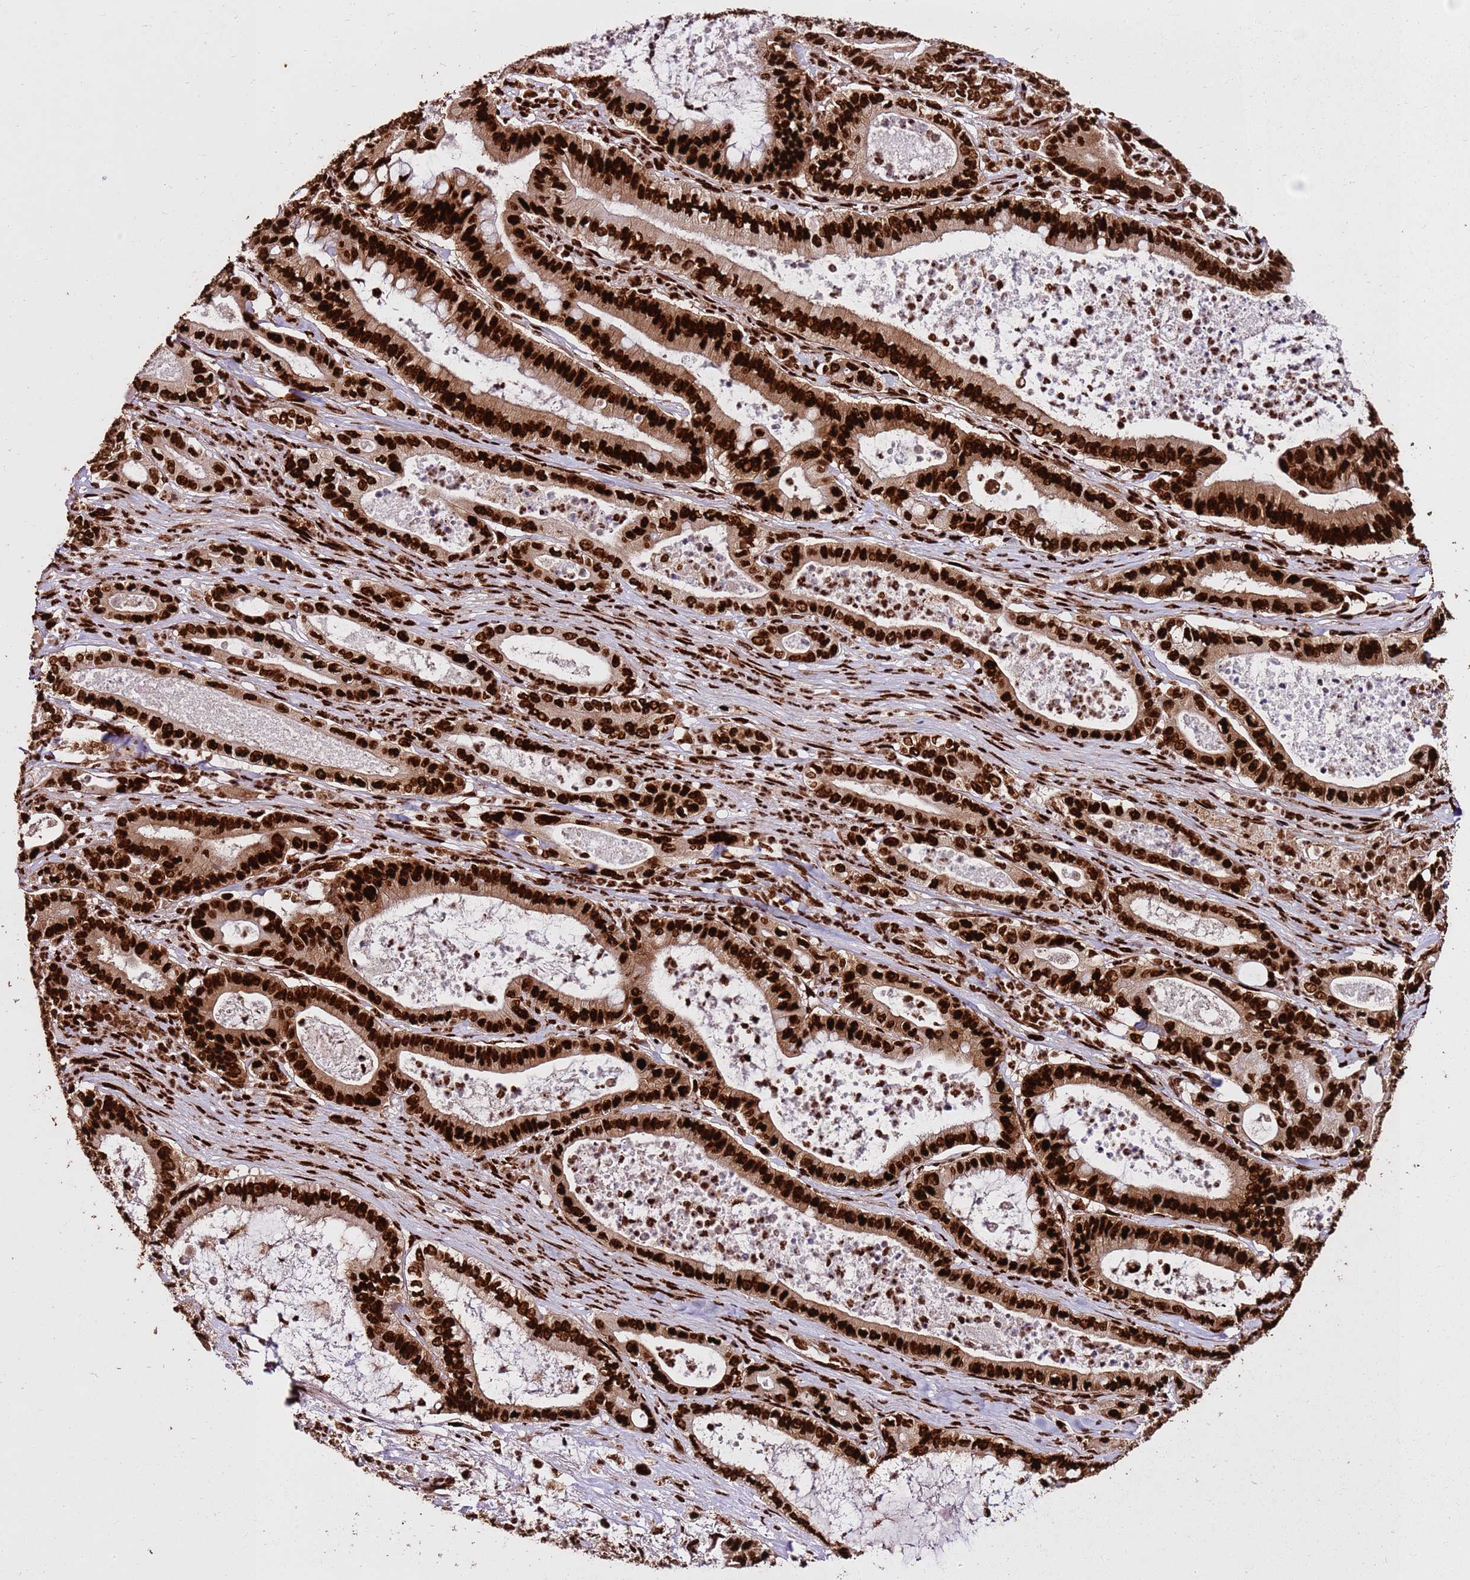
{"staining": {"intensity": "strong", "quantity": ">75%", "location": "nuclear"}, "tissue": "pancreatic cancer", "cell_type": "Tumor cells", "image_type": "cancer", "snomed": [{"axis": "morphology", "description": "Adenocarcinoma, NOS"}, {"axis": "topography", "description": "Pancreas"}], "caption": "DAB (3,3'-diaminobenzidine) immunohistochemical staining of human adenocarcinoma (pancreatic) reveals strong nuclear protein expression in about >75% of tumor cells. (Brightfield microscopy of DAB IHC at high magnification).", "gene": "HNRNPAB", "patient": {"sex": "male", "age": 71}}